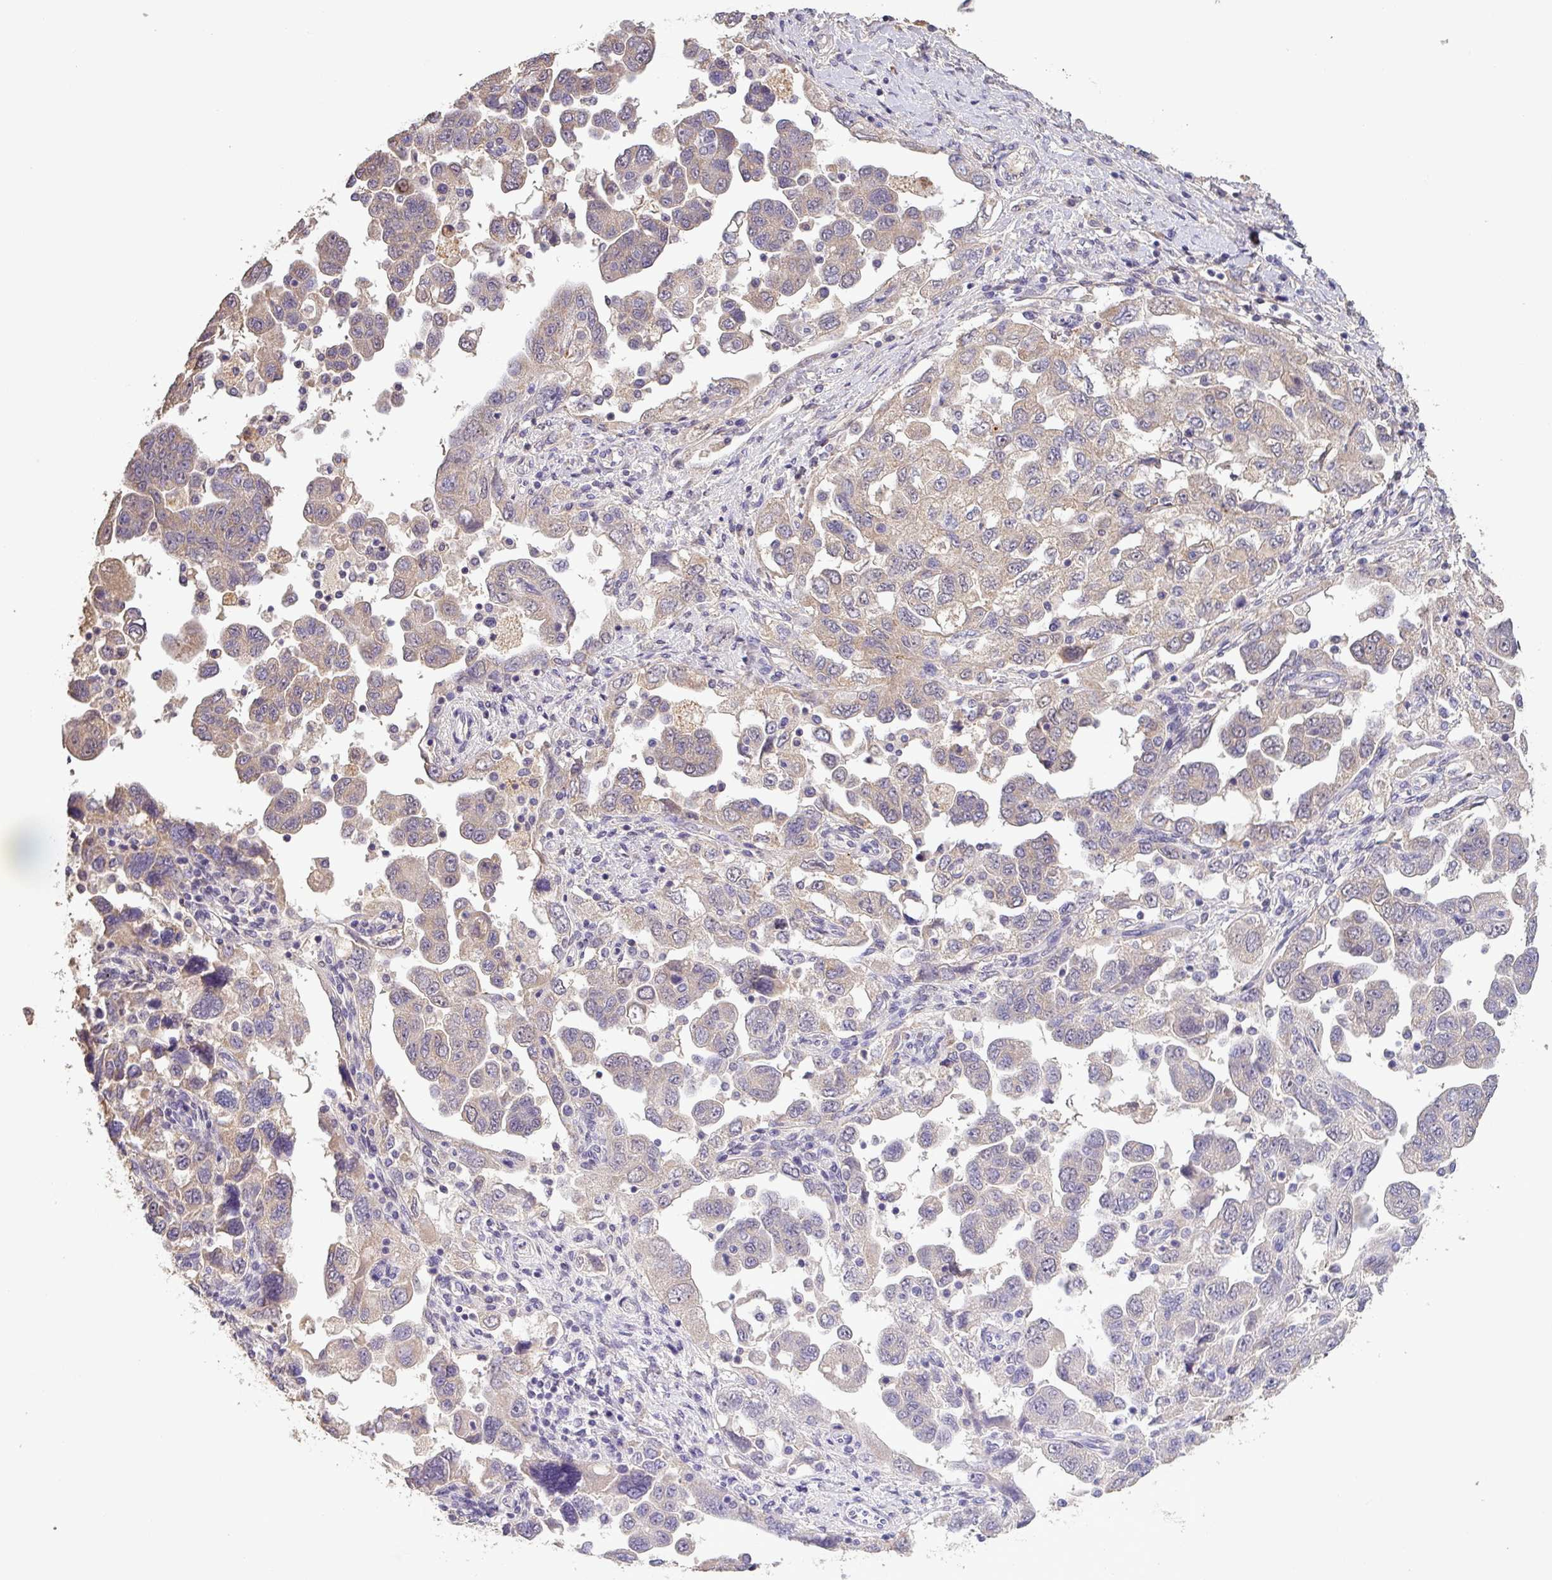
{"staining": {"intensity": "weak", "quantity": "25%-75%", "location": "cytoplasmic/membranous"}, "tissue": "ovarian cancer", "cell_type": "Tumor cells", "image_type": "cancer", "snomed": [{"axis": "morphology", "description": "Carcinoma, NOS"}, {"axis": "morphology", "description": "Cystadenocarcinoma, serous, NOS"}, {"axis": "topography", "description": "Ovary"}], "caption": "This micrograph shows carcinoma (ovarian) stained with IHC to label a protein in brown. The cytoplasmic/membranous of tumor cells show weak positivity for the protein. Nuclei are counter-stained blue.", "gene": "ISLR", "patient": {"sex": "female", "age": 69}}